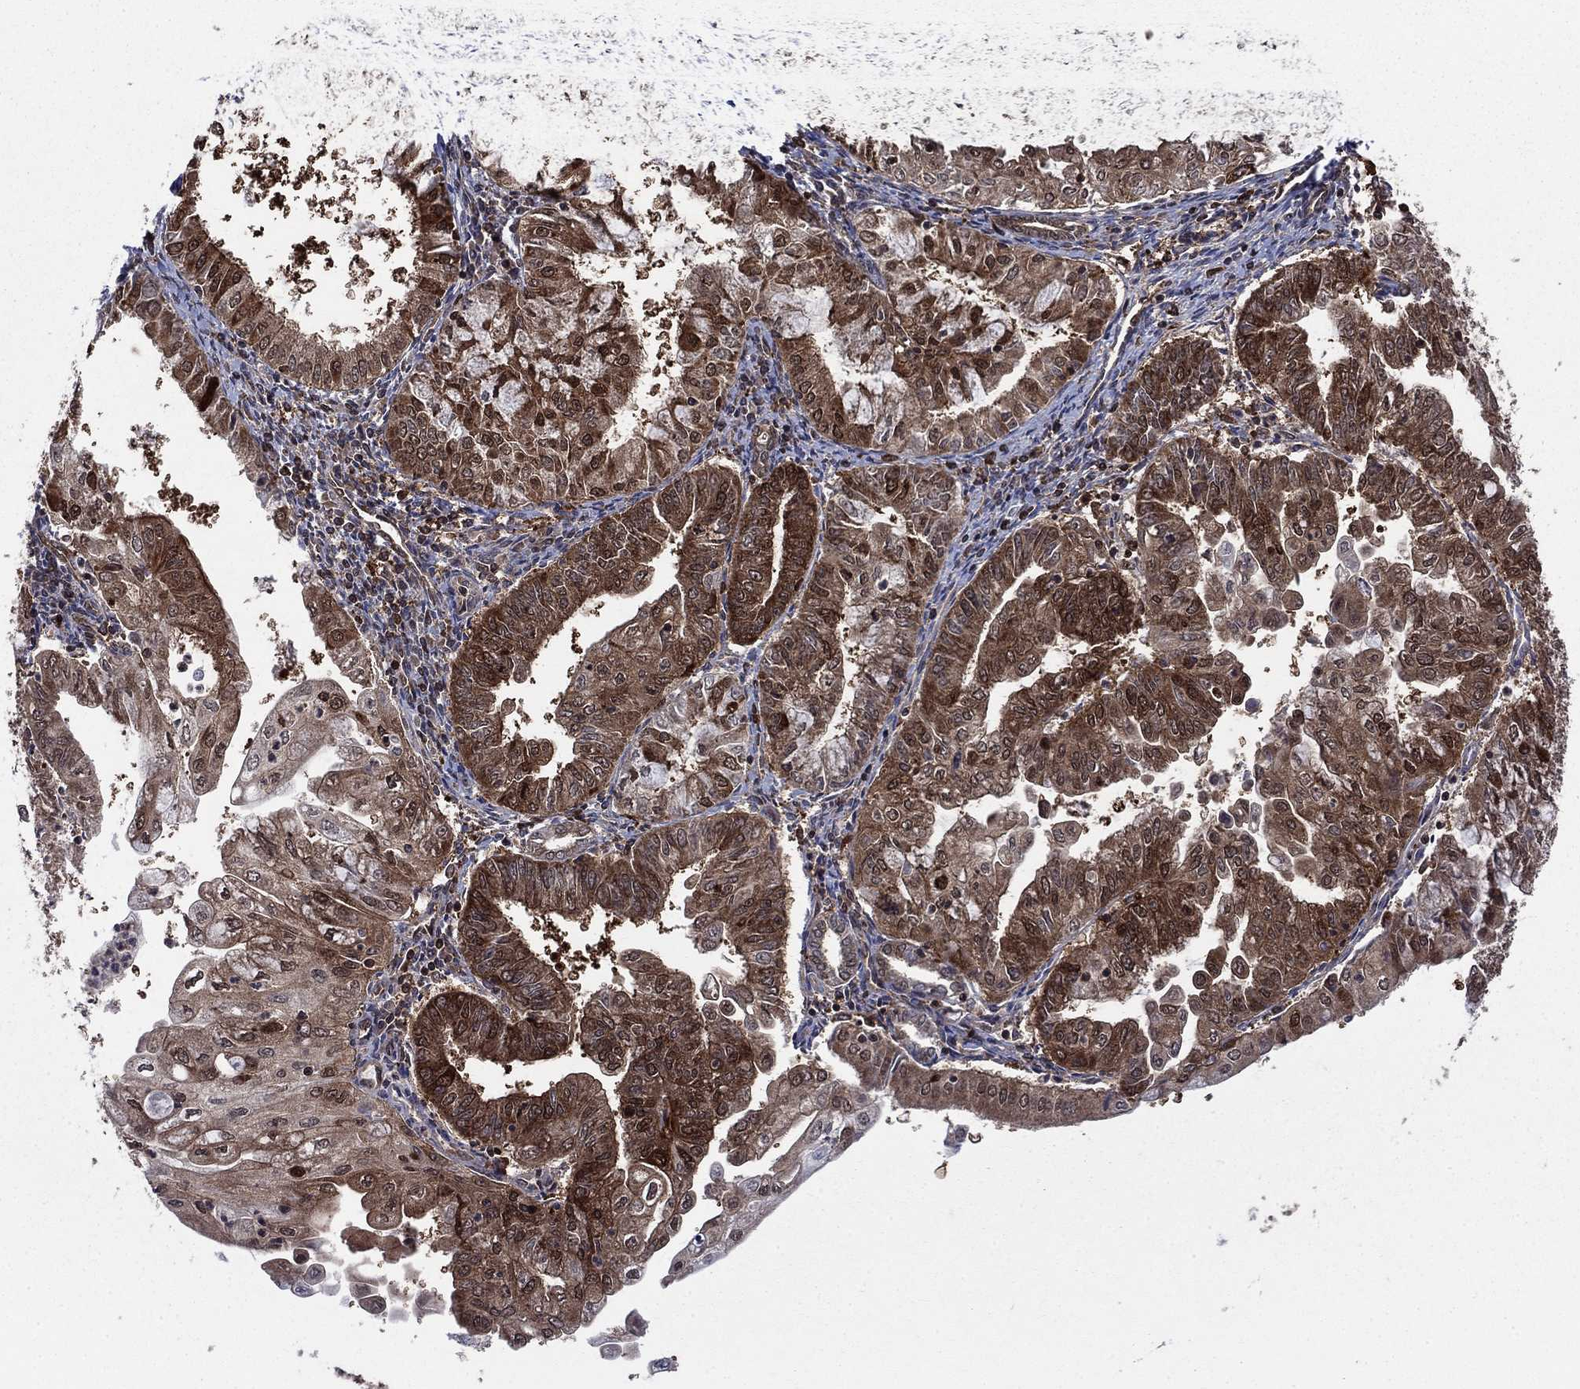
{"staining": {"intensity": "strong", "quantity": "25%-75%", "location": "cytoplasmic/membranous"}, "tissue": "endometrial cancer", "cell_type": "Tumor cells", "image_type": "cancer", "snomed": [{"axis": "morphology", "description": "Adenocarcinoma, NOS"}, {"axis": "topography", "description": "Endometrium"}], "caption": "Endometrial adenocarcinoma was stained to show a protein in brown. There is high levels of strong cytoplasmic/membranous expression in approximately 25%-75% of tumor cells.", "gene": "CACYBP", "patient": {"sex": "female", "age": 56}}